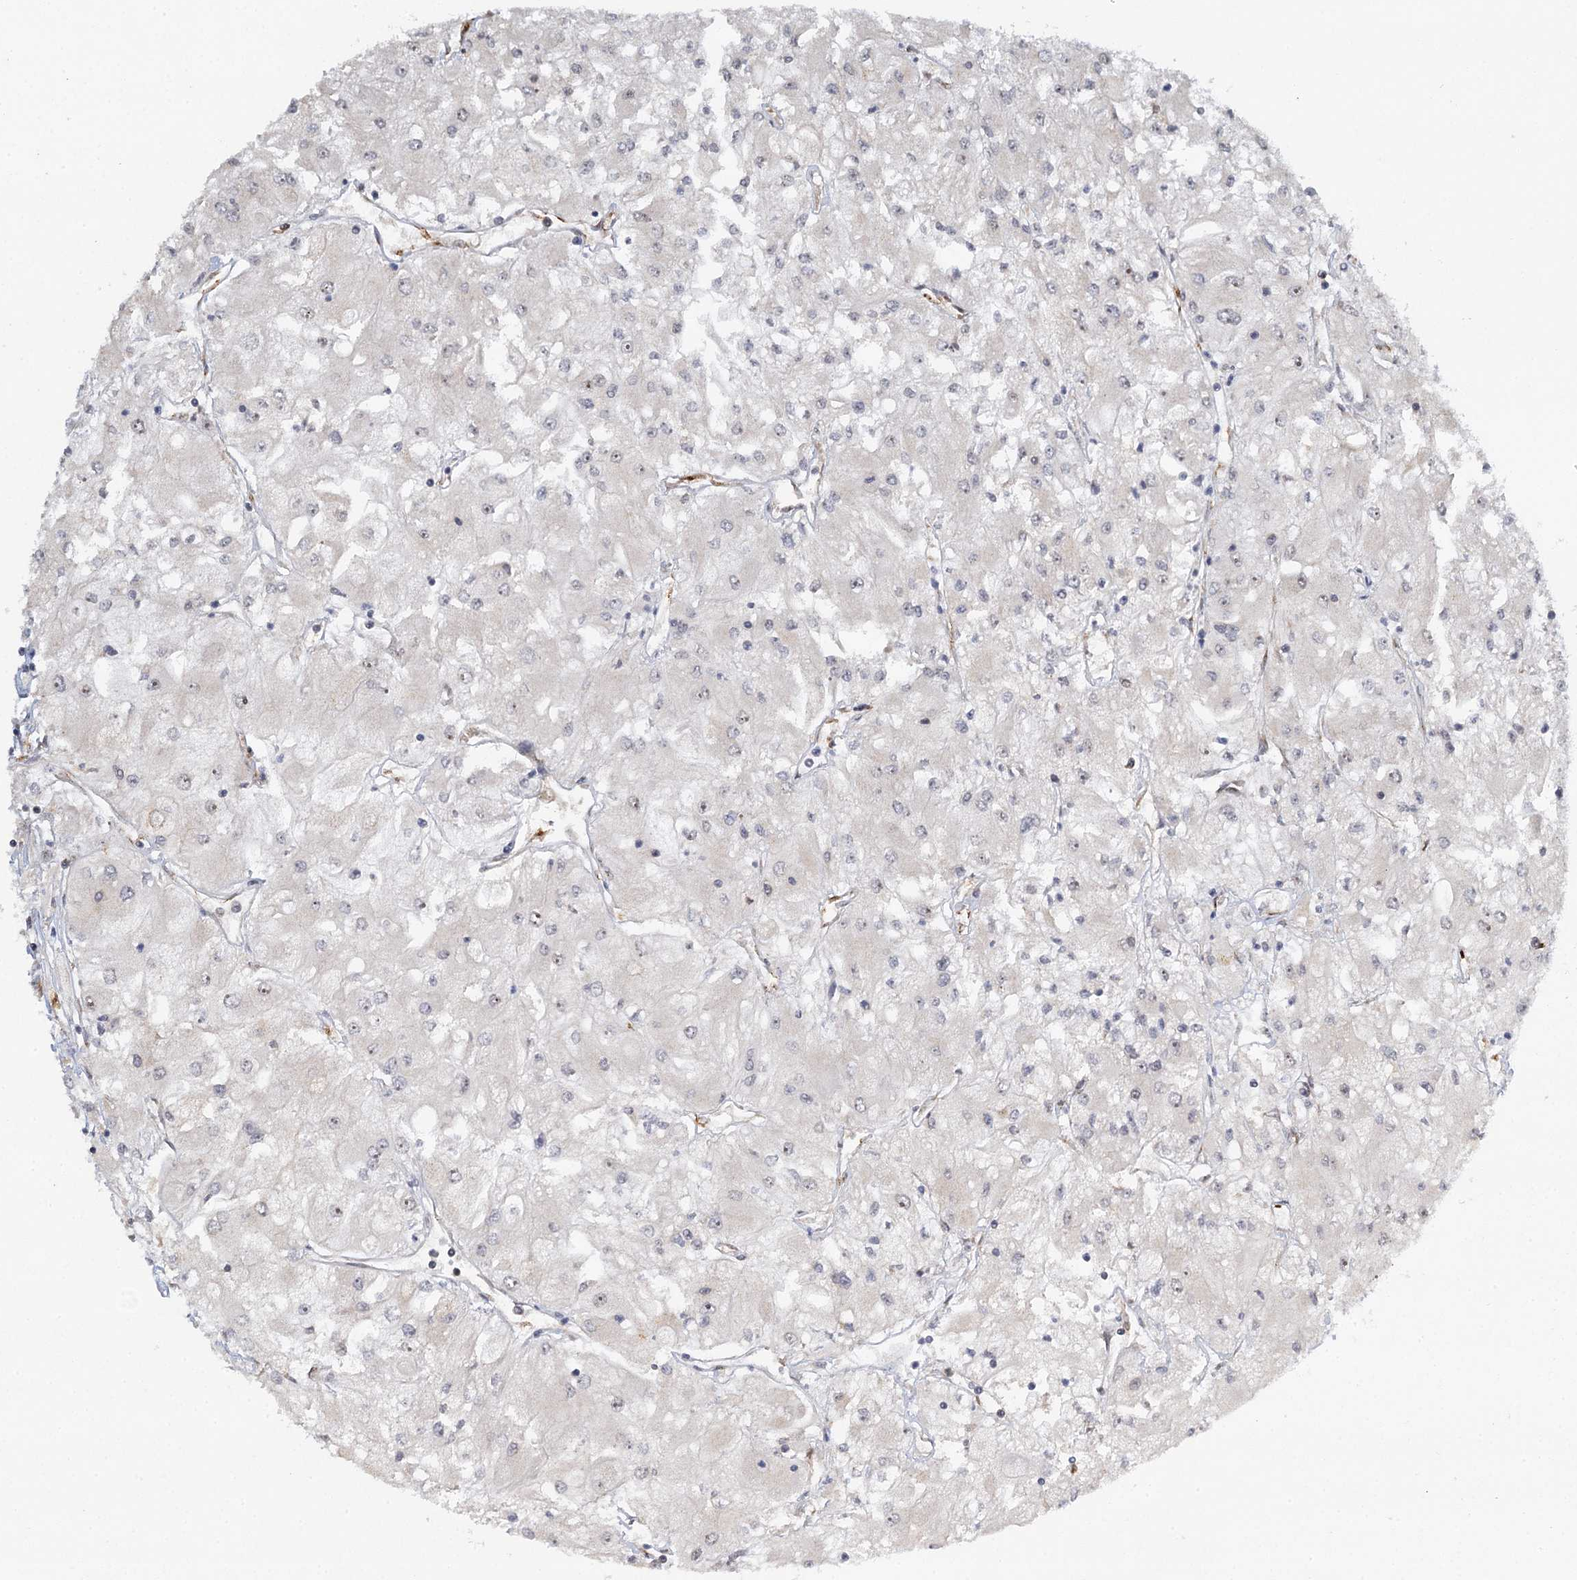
{"staining": {"intensity": "negative", "quantity": "none", "location": "none"}, "tissue": "renal cancer", "cell_type": "Tumor cells", "image_type": "cancer", "snomed": [{"axis": "morphology", "description": "Adenocarcinoma, NOS"}, {"axis": "topography", "description": "Kidney"}], "caption": "Tumor cells are negative for protein expression in human adenocarcinoma (renal).", "gene": "TREX1", "patient": {"sex": "male", "age": 80}}